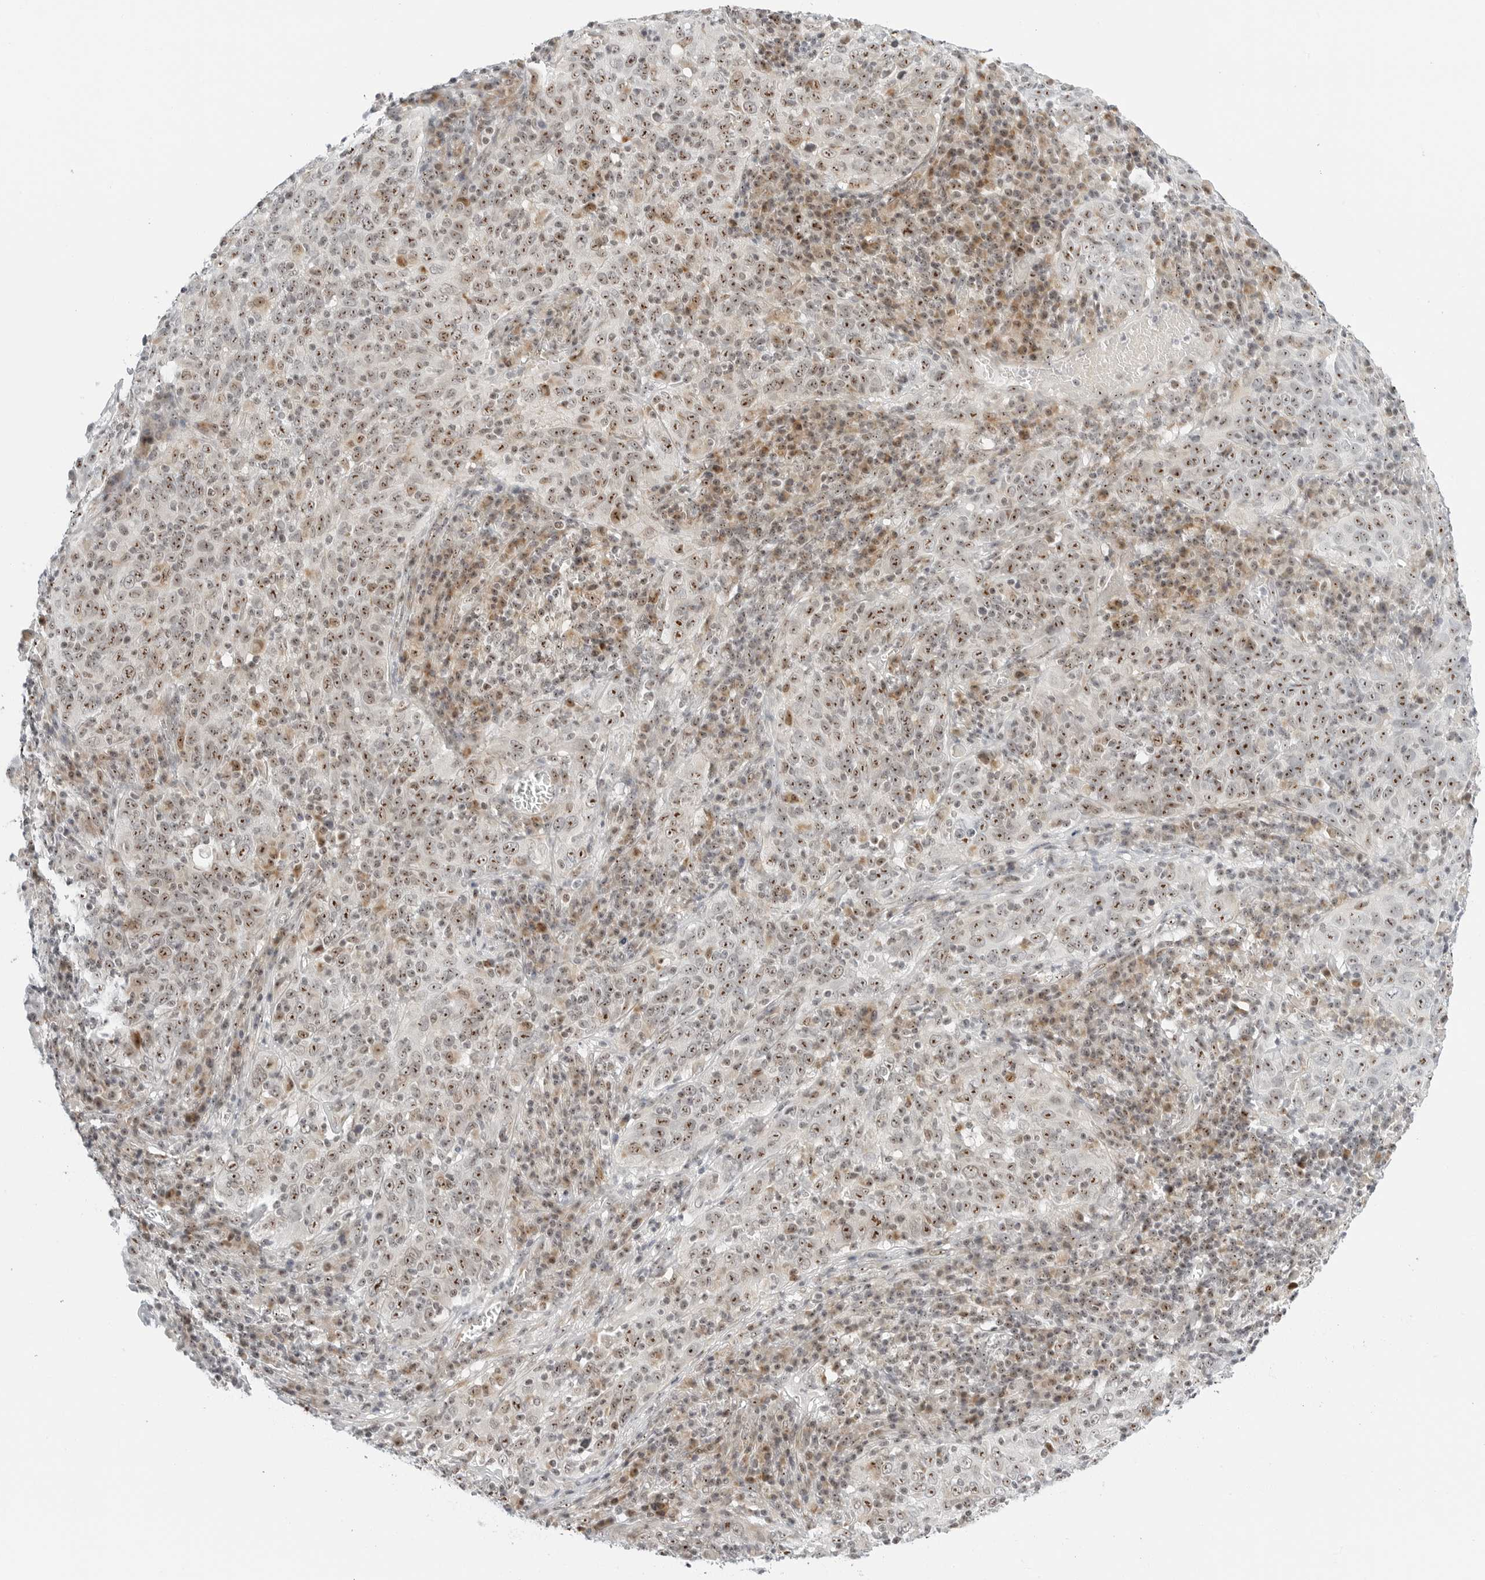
{"staining": {"intensity": "moderate", "quantity": ">75%", "location": "nuclear"}, "tissue": "cervical cancer", "cell_type": "Tumor cells", "image_type": "cancer", "snomed": [{"axis": "morphology", "description": "Squamous cell carcinoma, NOS"}, {"axis": "topography", "description": "Cervix"}], "caption": "Immunohistochemistry (IHC) (DAB) staining of human cervical cancer demonstrates moderate nuclear protein positivity in about >75% of tumor cells.", "gene": "RIMKLA", "patient": {"sex": "female", "age": 46}}